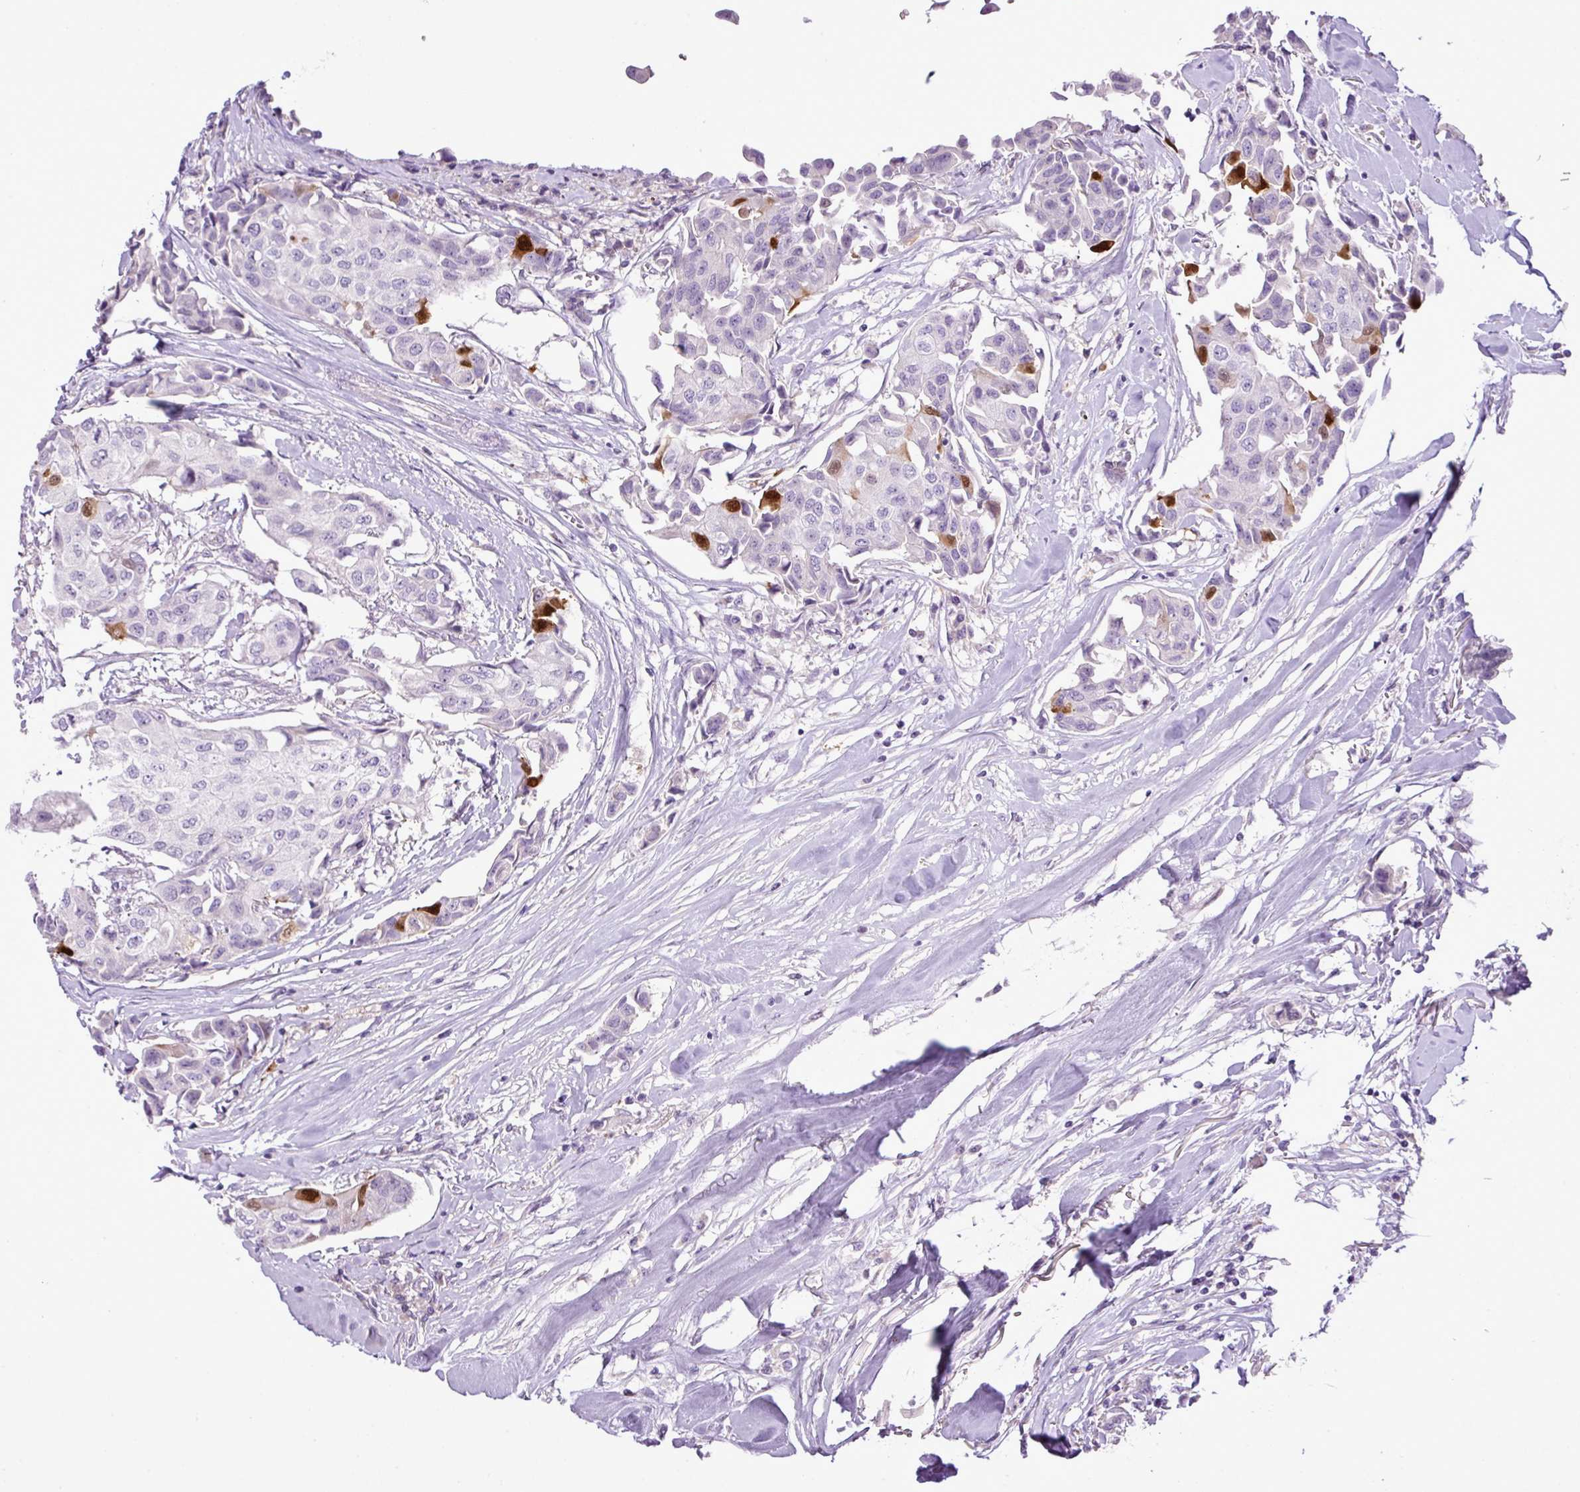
{"staining": {"intensity": "moderate", "quantity": "<25%", "location": "cytoplasmic/membranous,nuclear"}, "tissue": "breast cancer", "cell_type": "Tumor cells", "image_type": "cancer", "snomed": [{"axis": "morphology", "description": "Duct carcinoma"}, {"axis": "topography", "description": "Breast"}], "caption": "DAB immunohistochemical staining of human breast cancer shows moderate cytoplasmic/membranous and nuclear protein staining in approximately <25% of tumor cells.", "gene": "DNAJB13", "patient": {"sex": "female", "age": 80}}